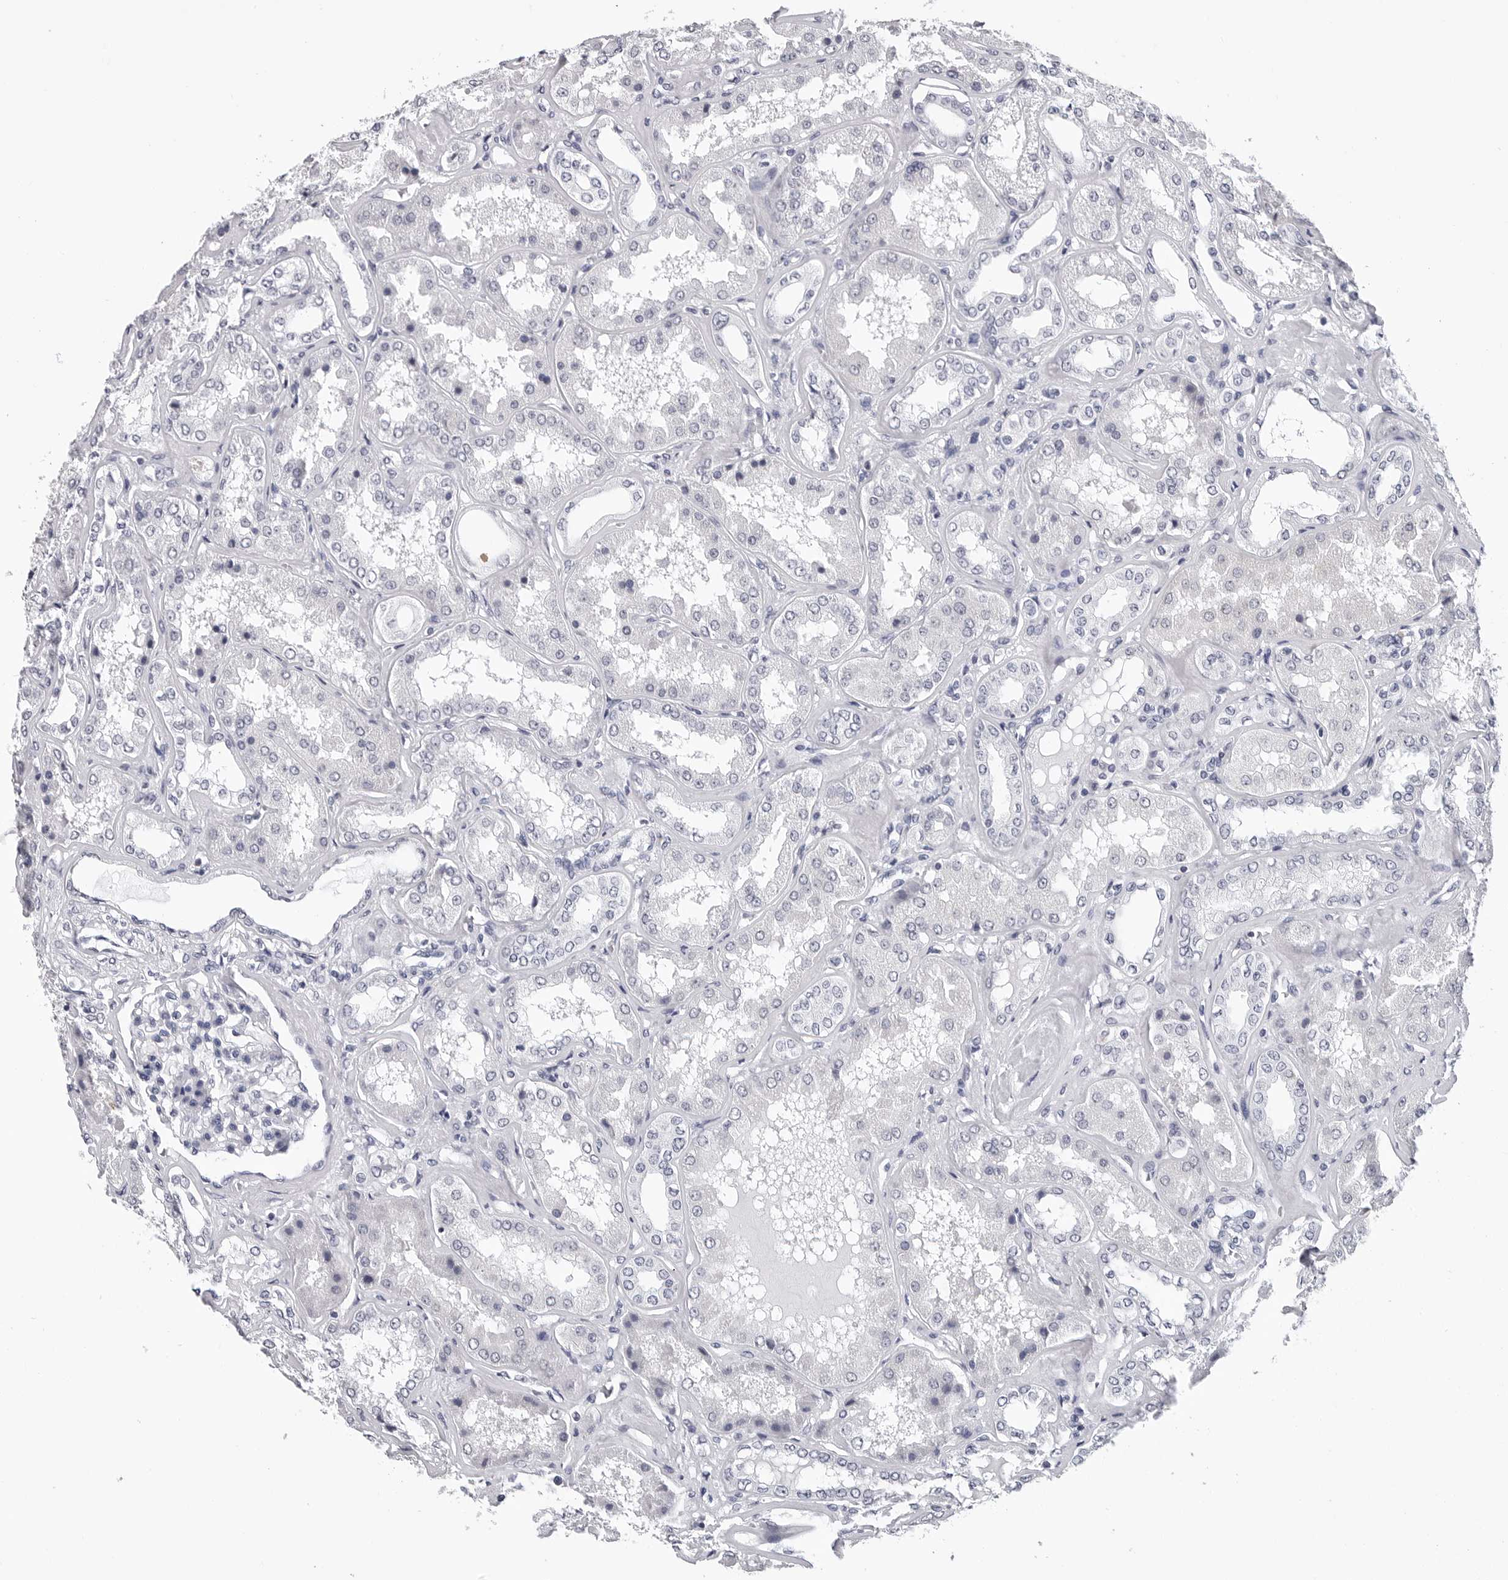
{"staining": {"intensity": "negative", "quantity": "none", "location": "none"}, "tissue": "kidney", "cell_type": "Cells in glomeruli", "image_type": "normal", "snomed": [{"axis": "morphology", "description": "Normal tissue, NOS"}, {"axis": "topography", "description": "Kidney"}], "caption": "A micrograph of human kidney is negative for staining in cells in glomeruli.", "gene": "GNL2", "patient": {"sex": "female", "age": 56}}